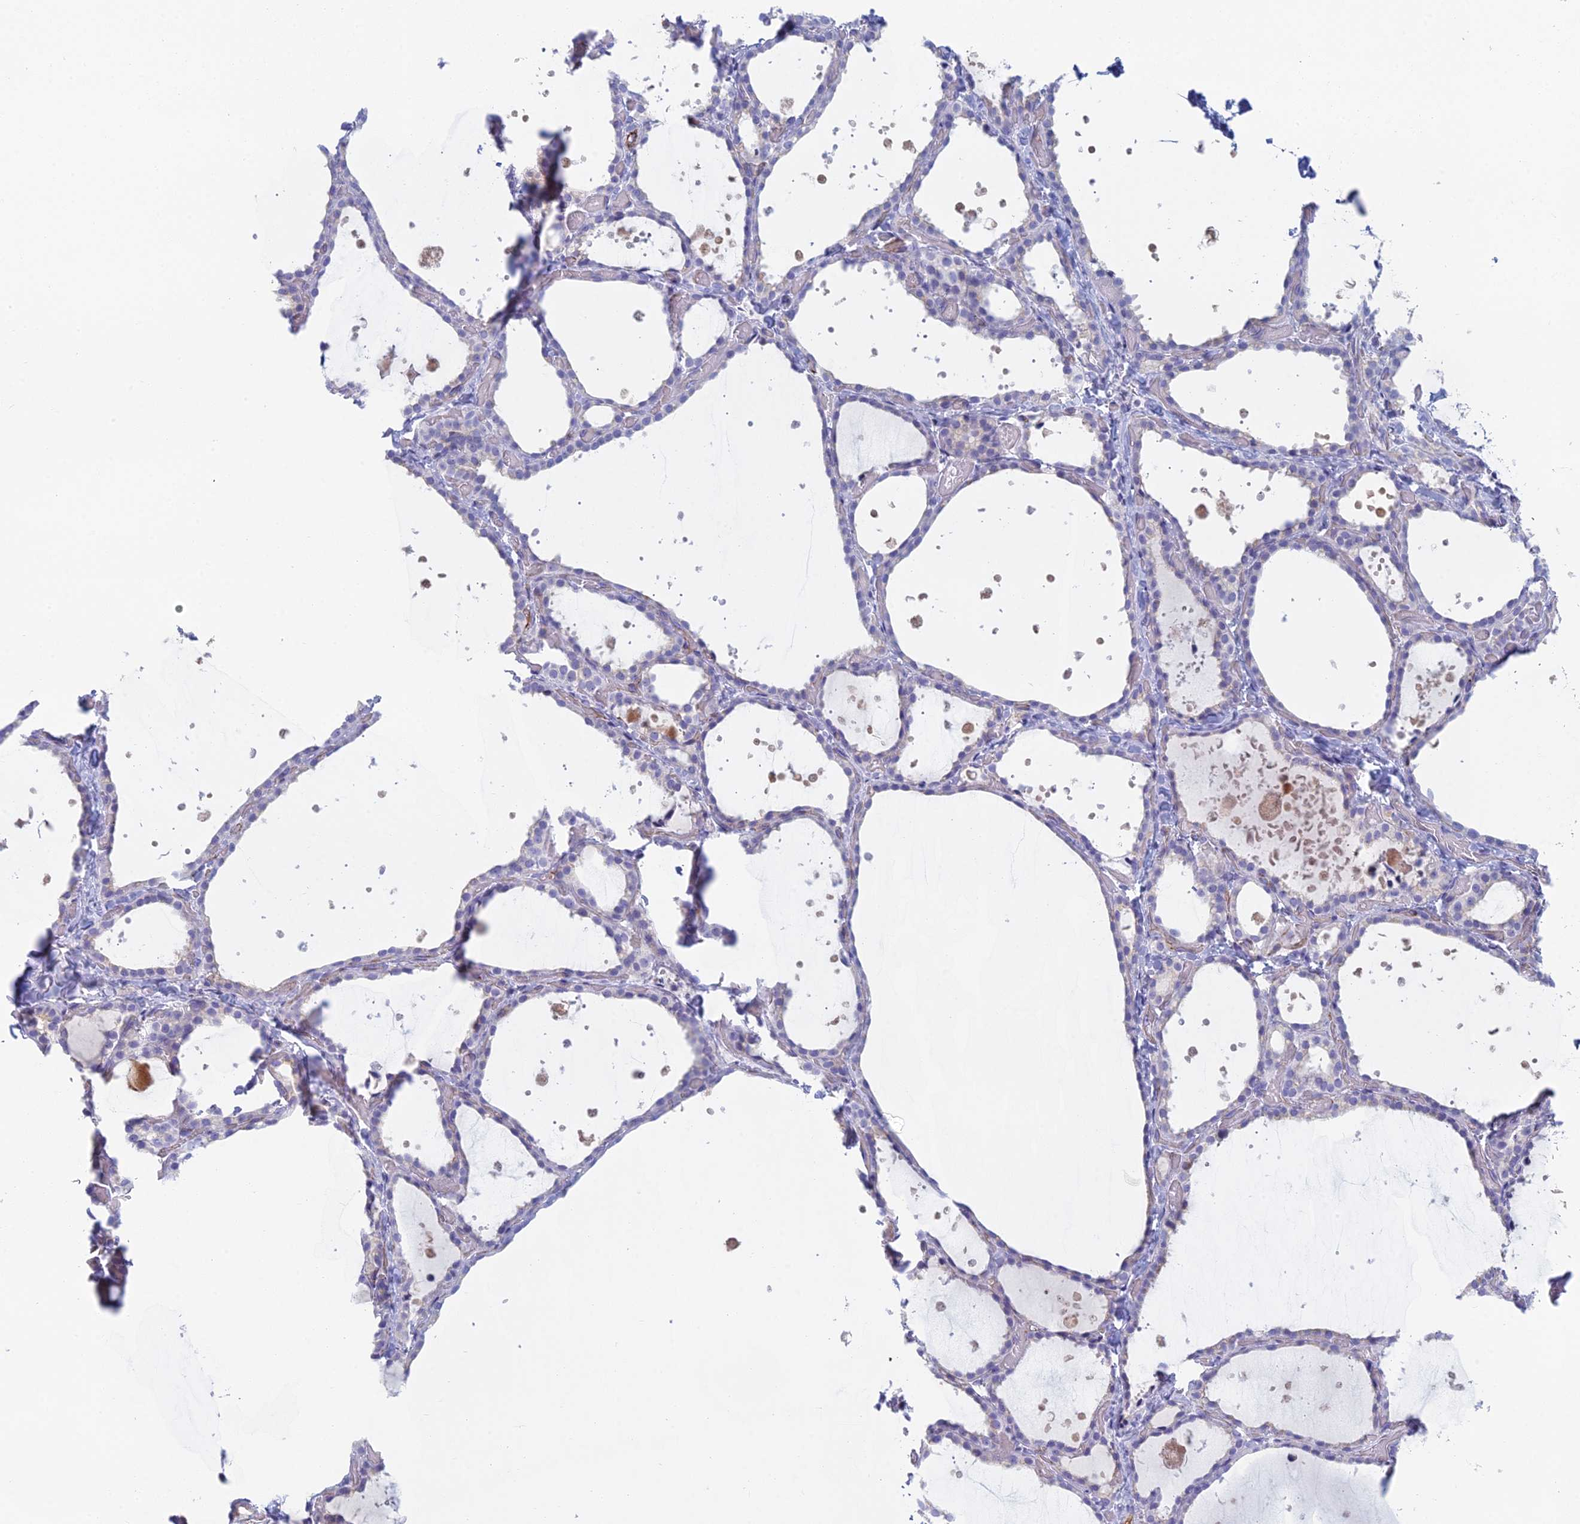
{"staining": {"intensity": "weak", "quantity": "<25%", "location": "cytoplasmic/membranous"}, "tissue": "thyroid gland", "cell_type": "Glandular cells", "image_type": "normal", "snomed": [{"axis": "morphology", "description": "Normal tissue, NOS"}, {"axis": "topography", "description": "Thyroid gland"}], "caption": "An immunohistochemistry photomicrograph of unremarkable thyroid gland is shown. There is no staining in glandular cells of thyroid gland.", "gene": "FERD3L", "patient": {"sex": "female", "age": 44}}